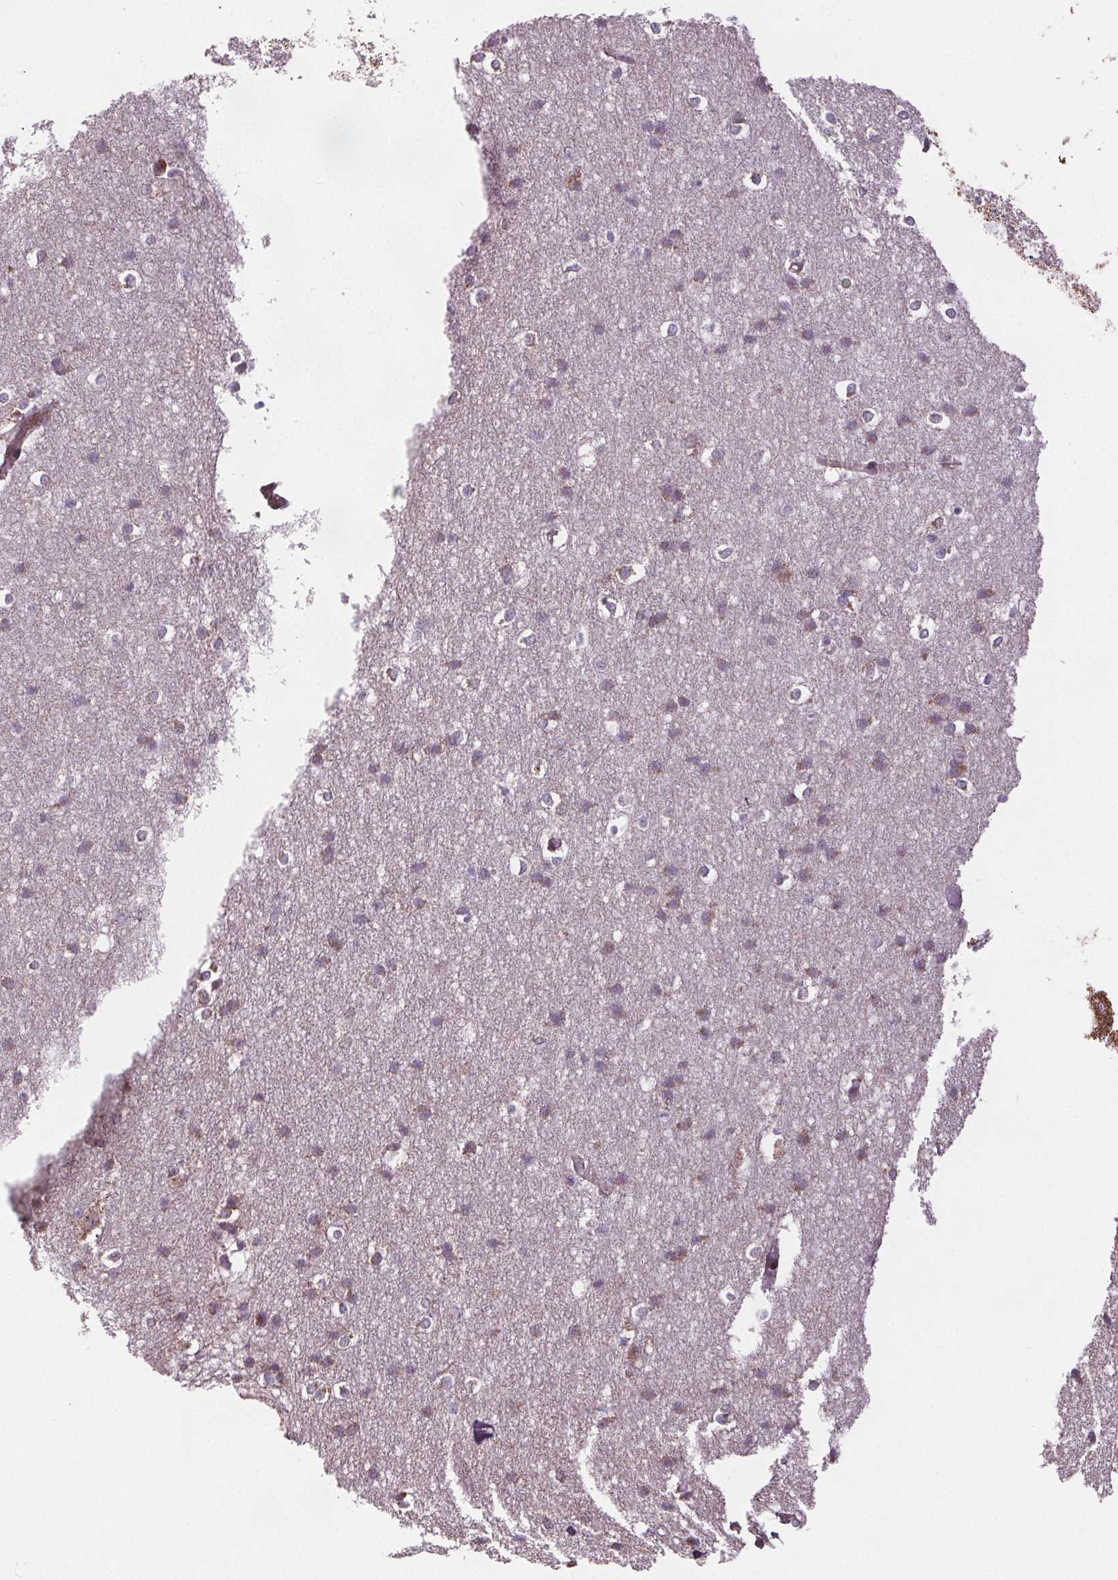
{"staining": {"intensity": "negative", "quantity": "none", "location": "none"}, "tissue": "cerebral cortex", "cell_type": "Endothelial cells", "image_type": "normal", "snomed": [{"axis": "morphology", "description": "Normal tissue, NOS"}, {"axis": "topography", "description": "Cerebral cortex"}], "caption": "Immunohistochemistry (IHC) photomicrograph of normal cerebral cortex: cerebral cortex stained with DAB (3,3'-diaminobenzidine) shows no significant protein positivity in endothelial cells.", "gene": "SUCLA2", "patient": {"sex": "male", "age": 37}}